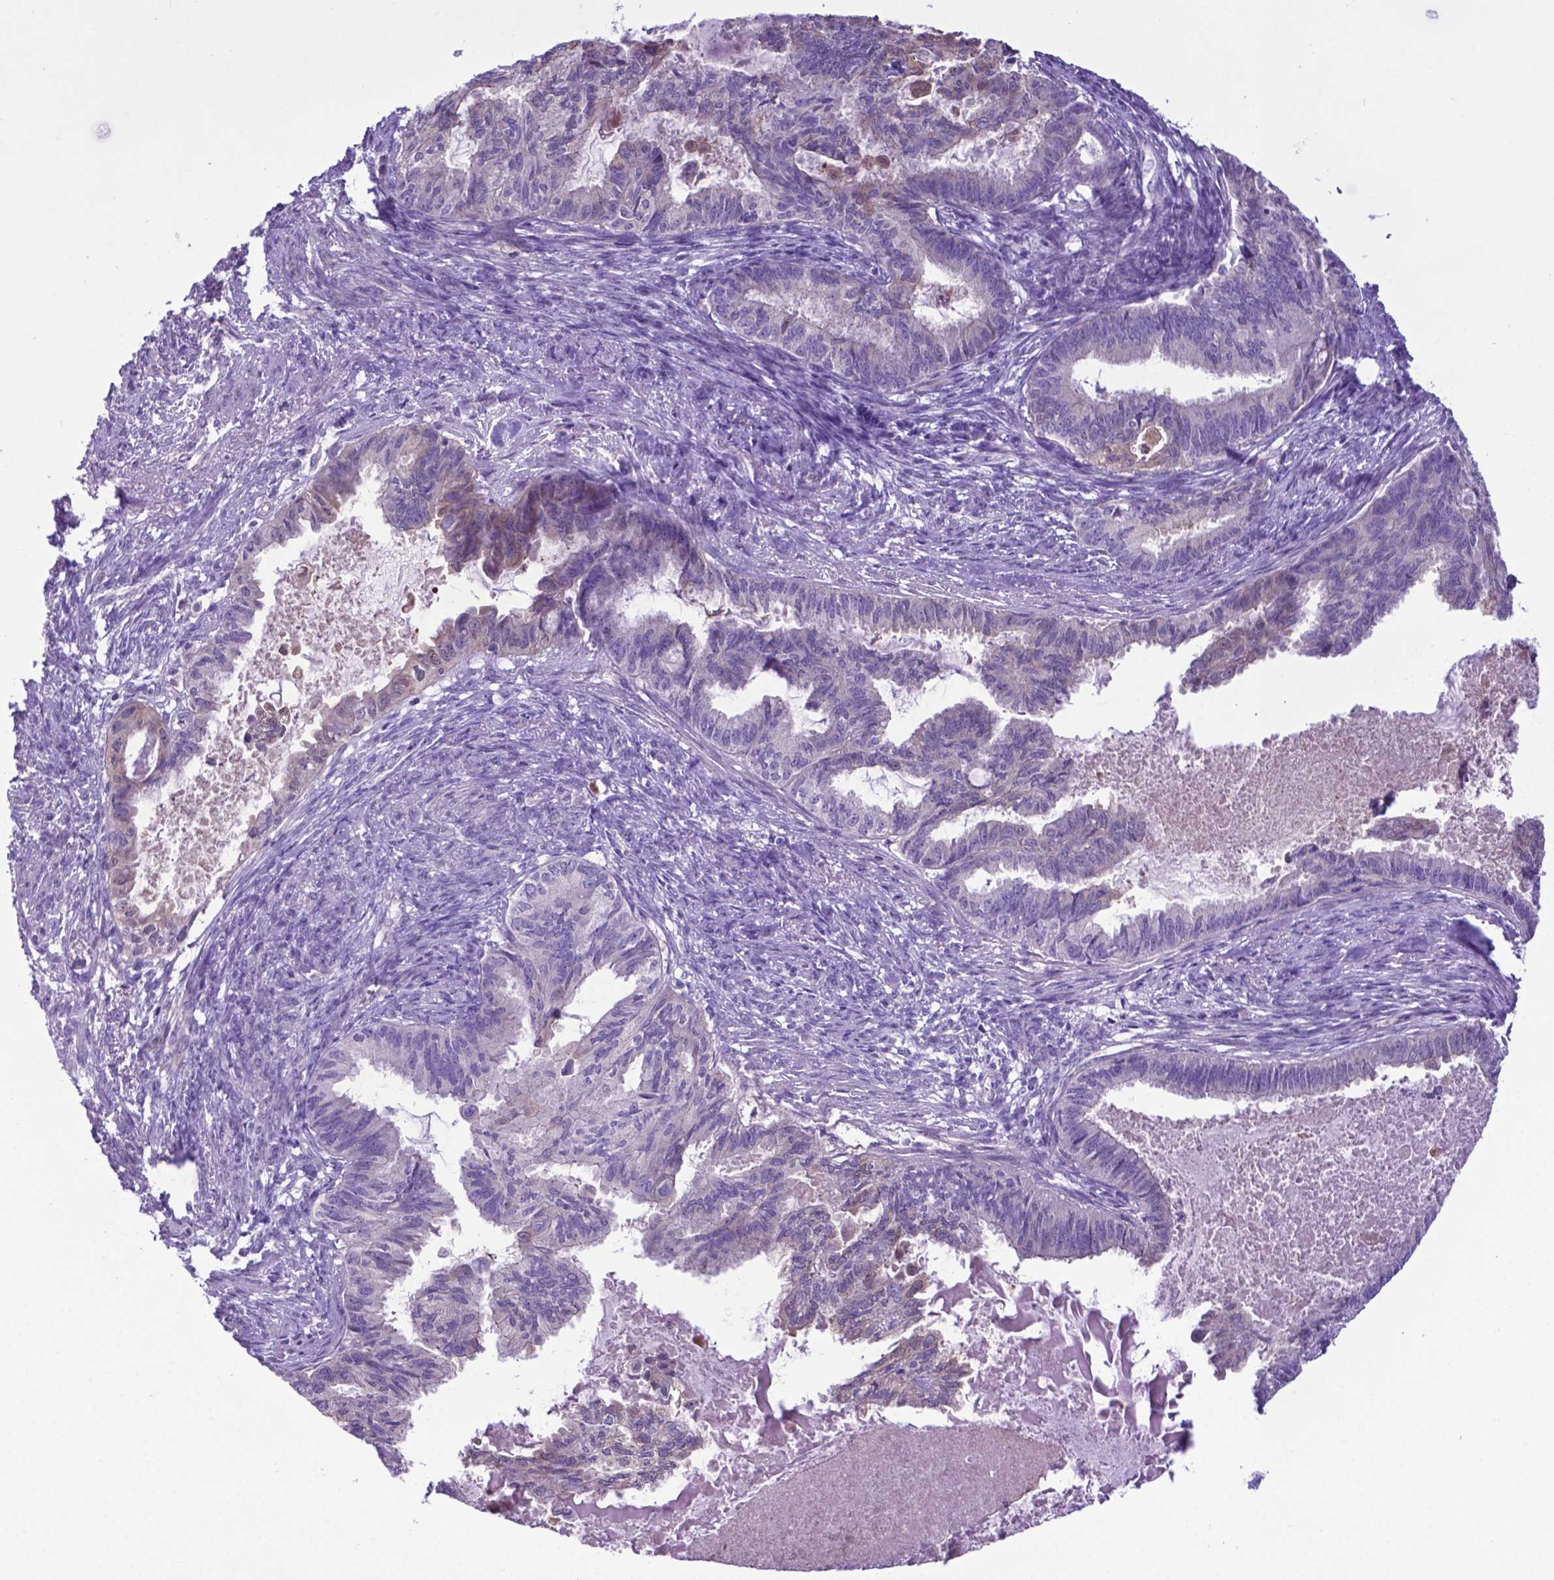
{"staining": {"intensity": "weak", "quantity": "<25%", "location": "cytoplasmic/membranous"}, "tissue": "endometrial cancer", "cell_type": "Tumor cells", "image_type": "cancer", "snomed": [{"axis": "morphology", "description": "Adenocarcinoma, NOS"}, {"axis": "topography", "description": "Endometrium"}], "caption": "IHC histopathology image of endometrial adenocarcinoma stained for a protein (brown), which exhibits no positivity in tumor cells.", "gene": "ADRA2B", "patient": {"sex": "female", "age": 86}}